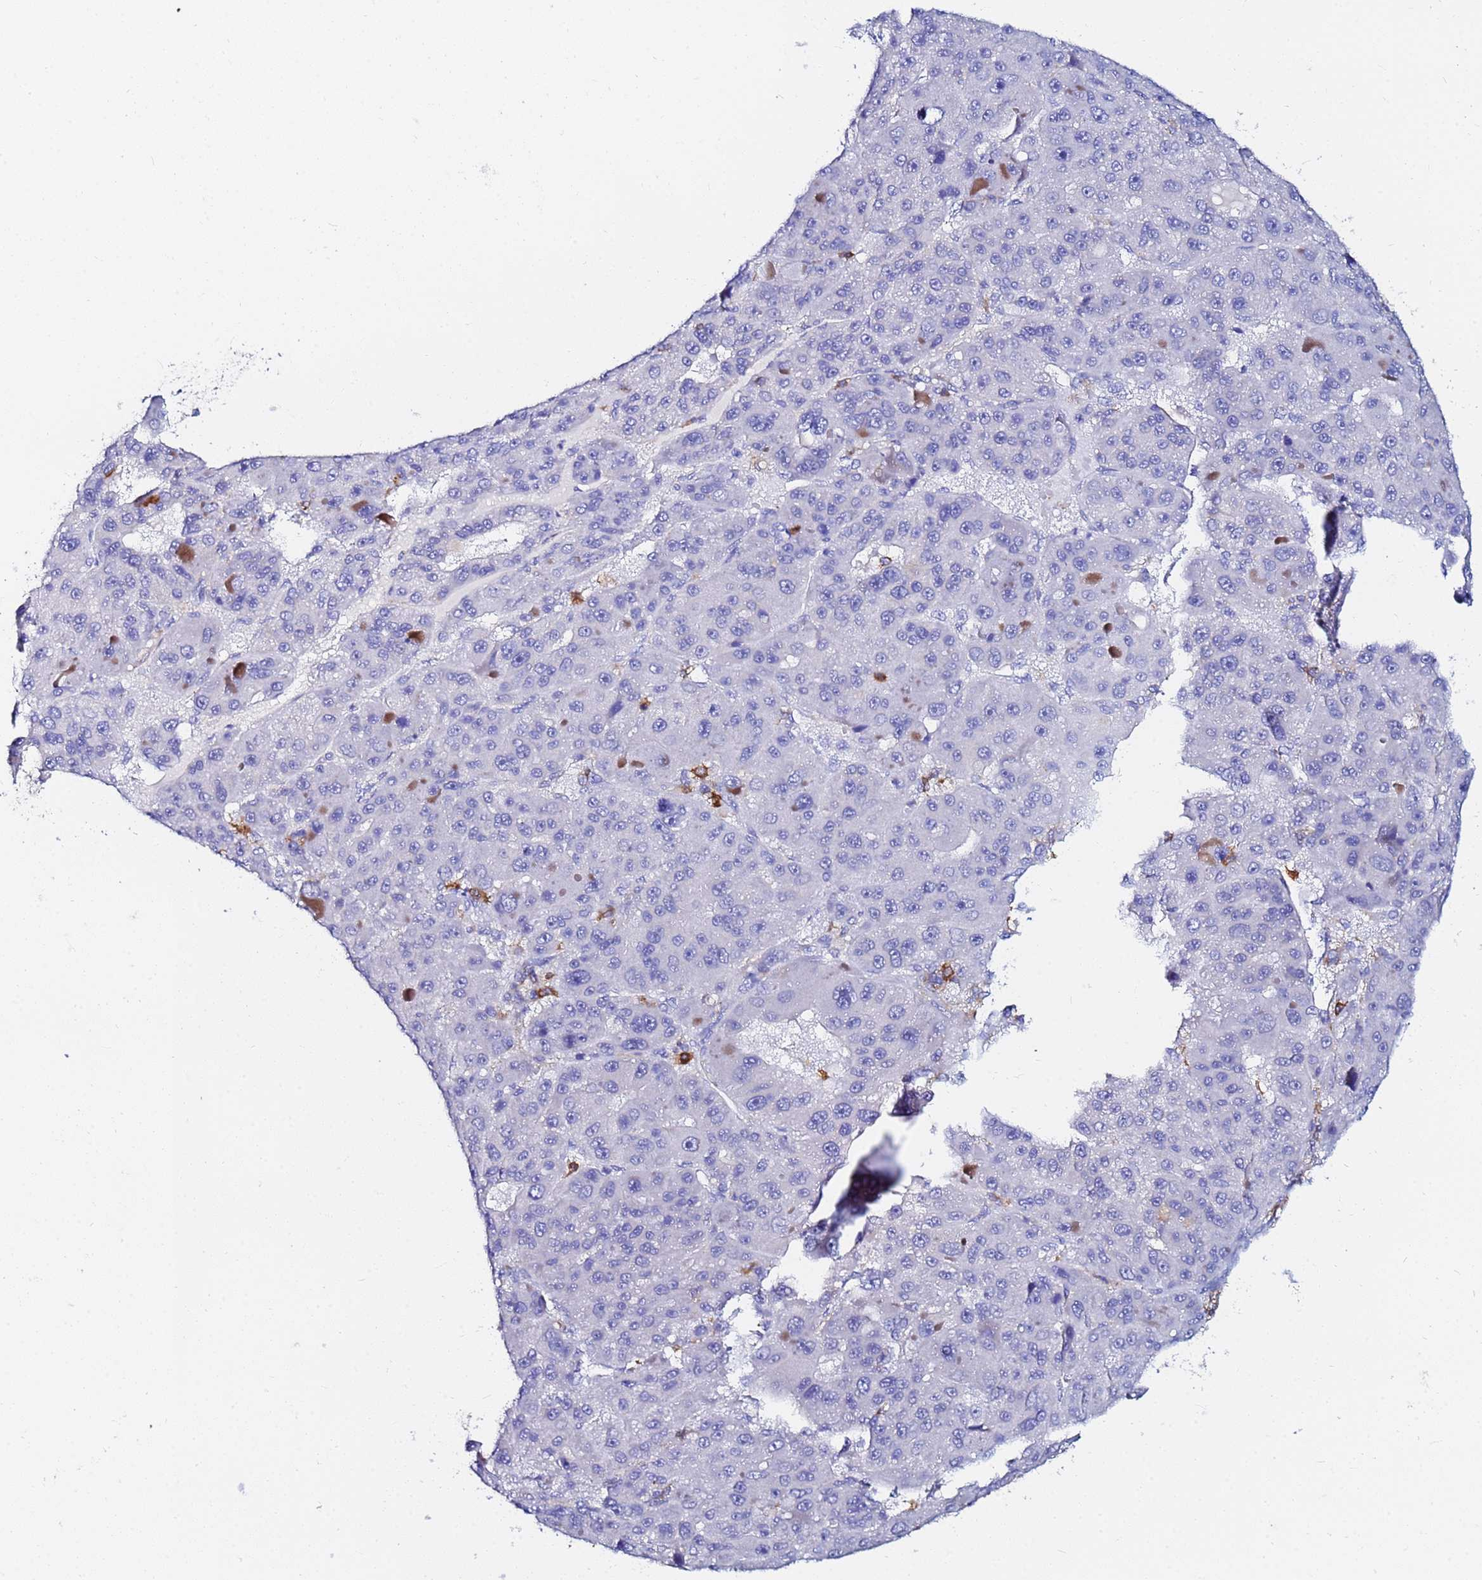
{"staining": {"intensity": "negative", "quantity": "none", "location": "none"}, "tissue": "liver cancer", "cell_type": "Tumor cells", "image_type": "cancer", "snomed": [{"axis": "morphology", "description": "Carcinoma, Hepatocellular, NOS"}, {"axis": "topography", "description": "Liver"}], "caption": "High power microscopy image of an IHC photomicrograph of liver cancer (hepatocellular carcinoma), revealing no significant expression in tumor cells. Brightfield microscopy of immunohistochemistry stained with DAB (3,3'-diaminobenzidine) (brown) and hematoxylin (blue), captured at high magnification.", "gene": "BASP1", "patient": {"sex": "male", "age": 76}}